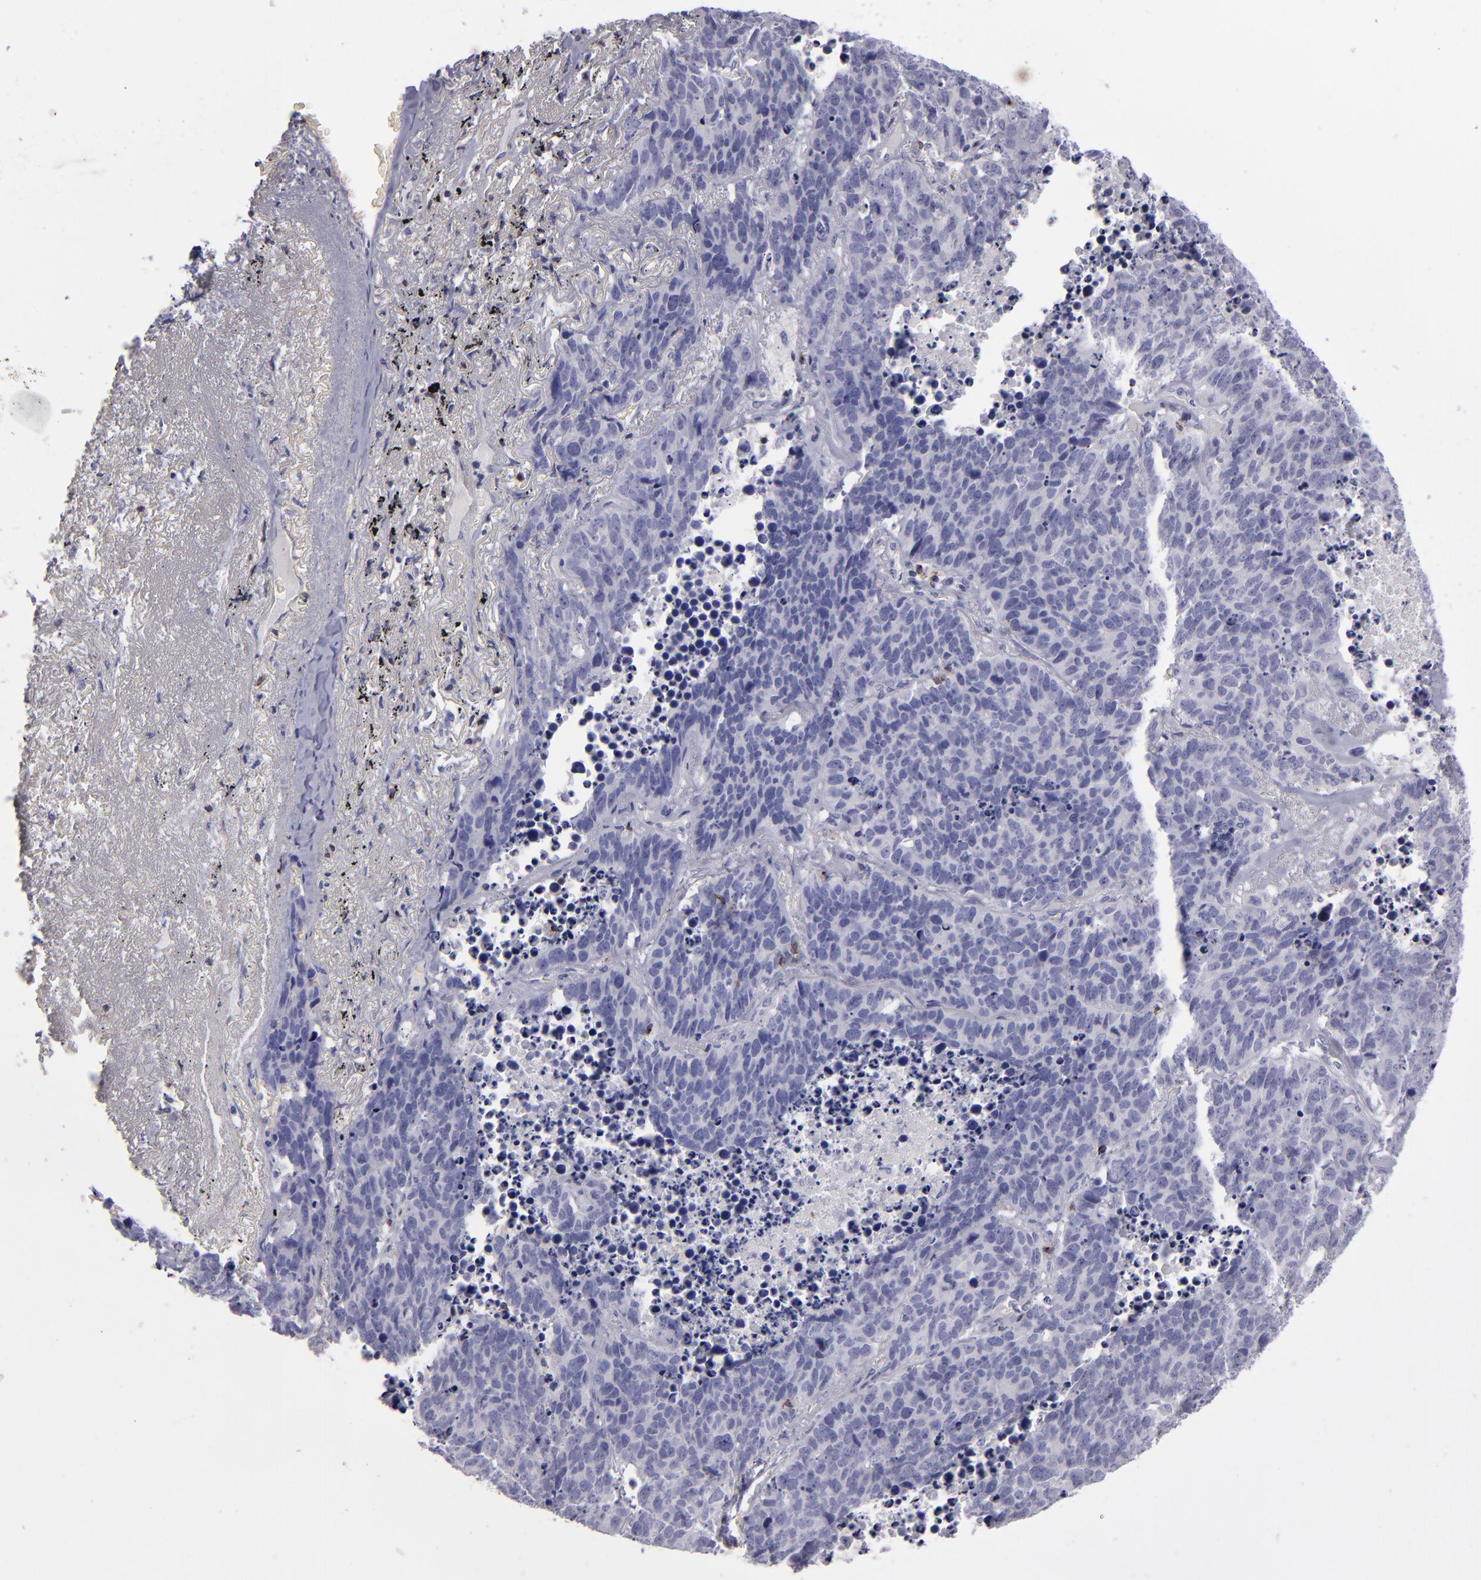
{"staining": {"intensity": "negative", "quantity": "none", "location": "none"}, "tissue": "lung cancer", "cell_type": "Tumor cells", "image_type": "cancer", "snomed": [{"axis": "morphology", "description": "Carcinoid, malignant, NOS"}, {"axis": "topography", "description": "Lung"}], "caption": "There is no significant staining in tumor cells of malignant carcinoid (lung).", "gene": "CD2", "patient": {"sex": "male", "age": 60}}